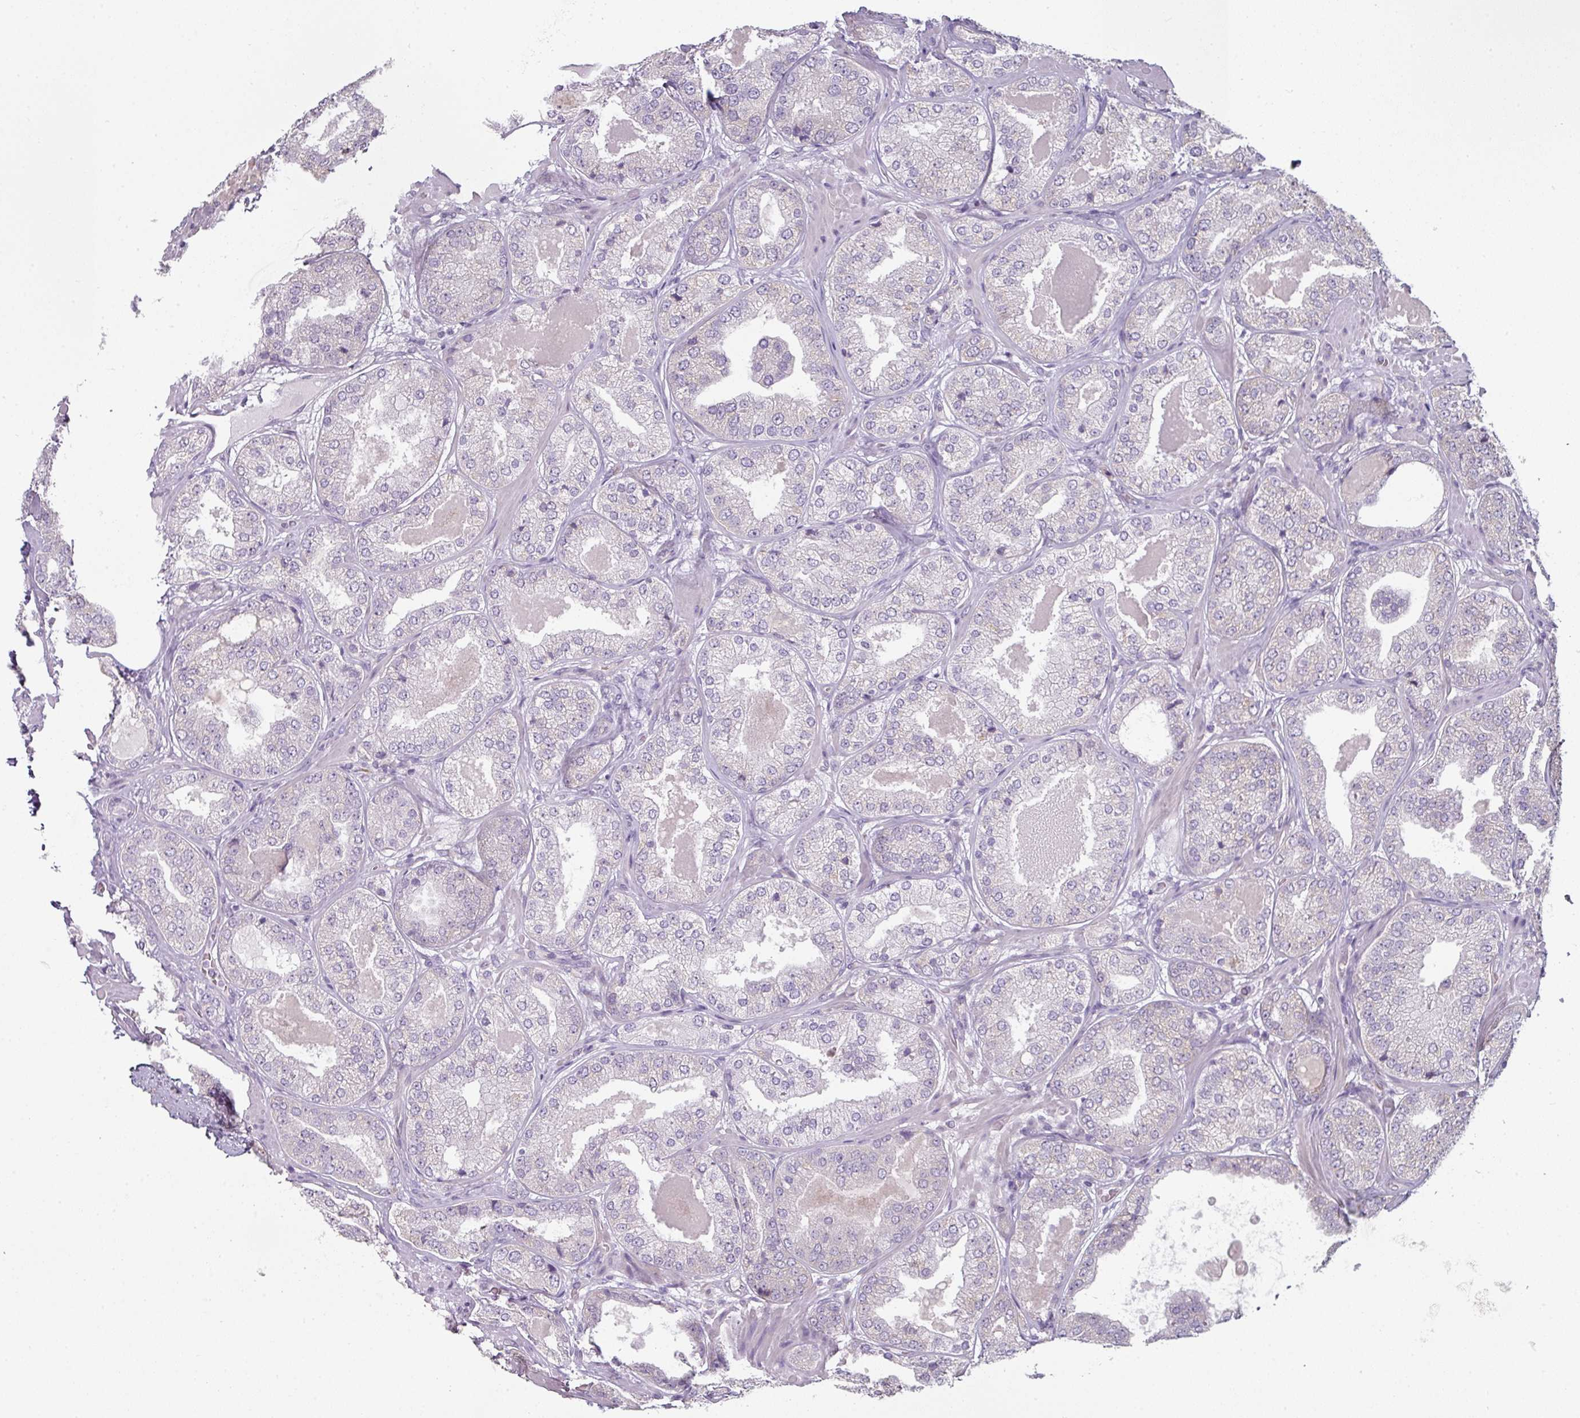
{"staining": {"intensity": "negative", "quantity": "none", "location": "none"}, "tissue": "prostate cancer", "cell_type": "Tumor cells", "image_type": "cancer", "snomed": [{"axis": "morphology", "description": "Adenocarcinoma, High grade"}, {"axis": "topography", "description": "Prostate"}], "caption": "Prostate cancer (adenocarcinoma (high-grade)) was stained to show a protein in brown. There is no significant expression in tumor cells.", "gene": "C19orf33", "patient": {"sex": "male", "age": 63}}